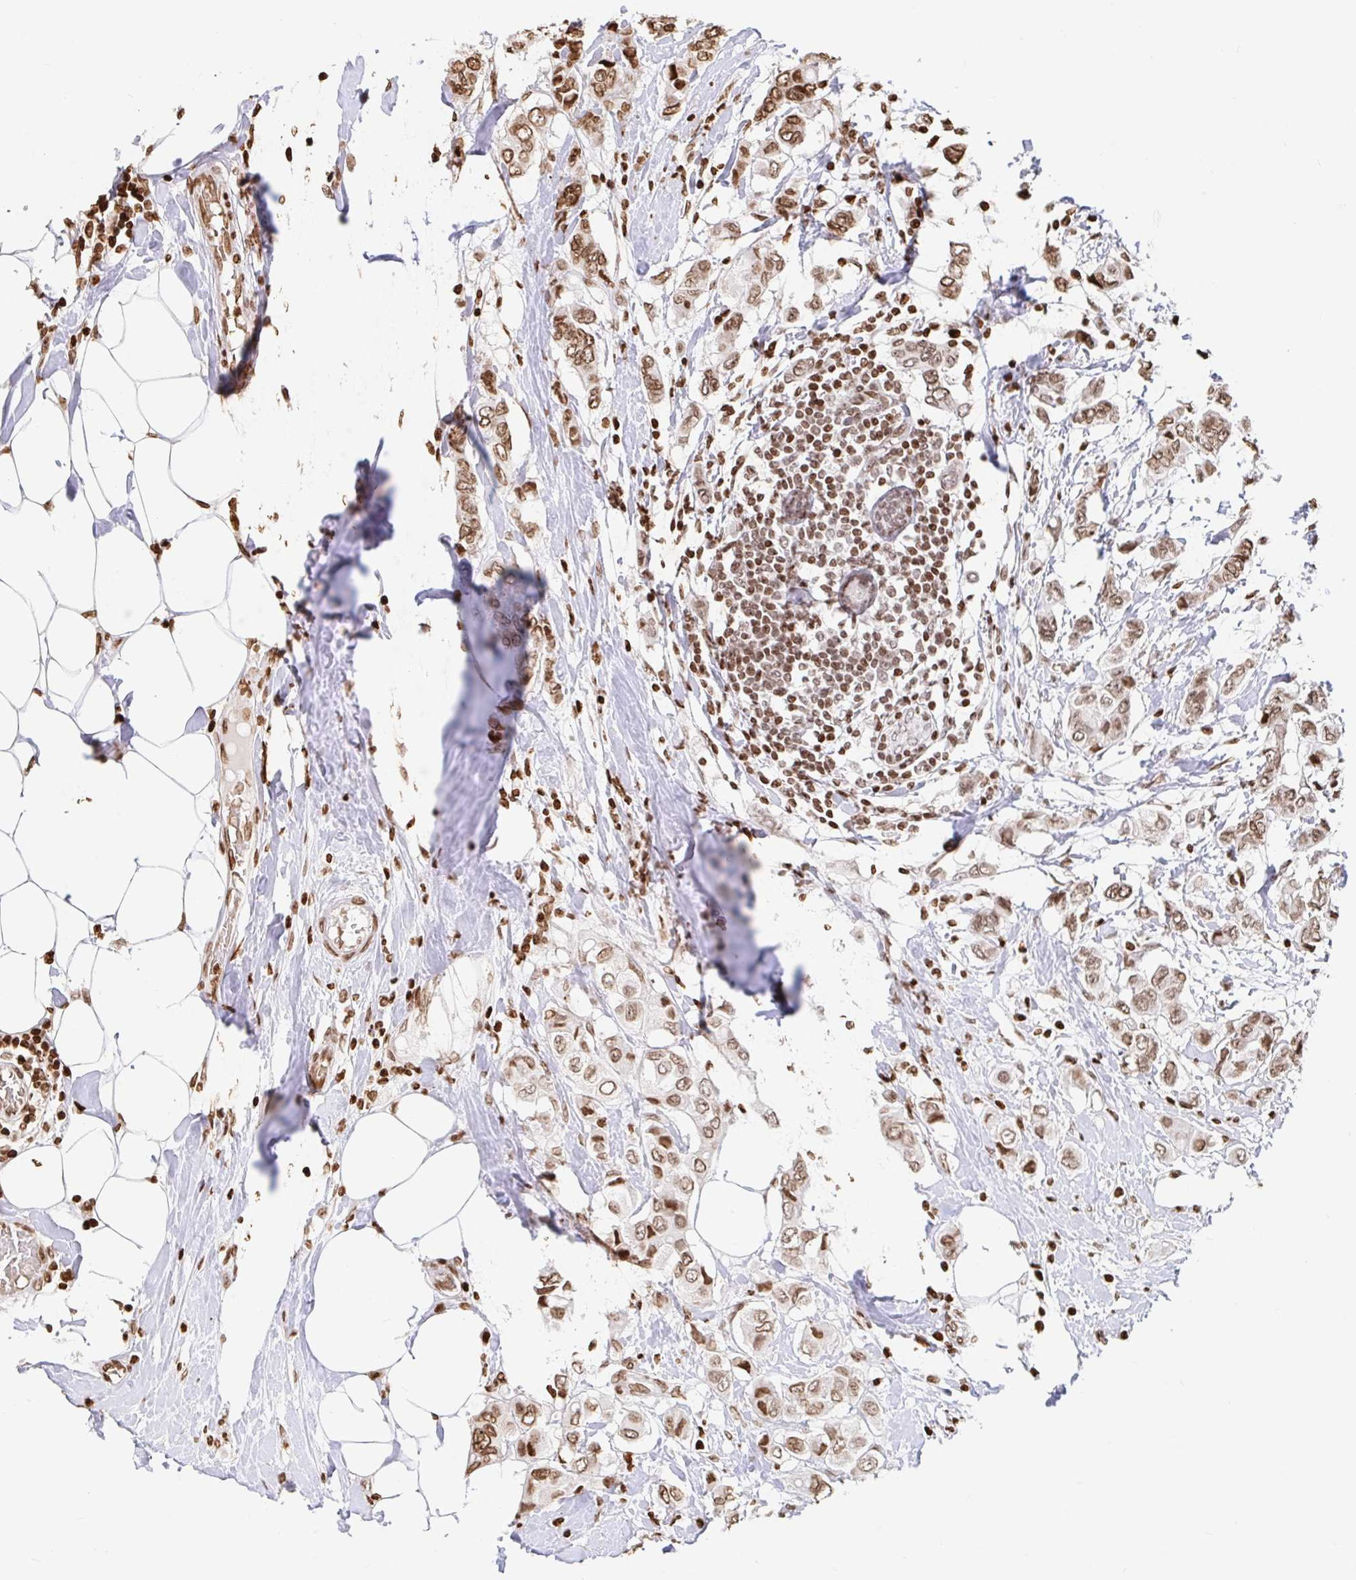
{"staining": {"intensity": "moderate", "quantity": ">75%", "location": "nuclear"}, "tissue": "breast cancer", "cell_type": "Tumor cells", "image_type": "cancer", "snomed": [{"axis": "morphology", "description": "Lobular carcinoma"}, {"axis": "topography", "description": "Breast"}], "caption": "This is an image of IHC staining of breast lobular carcinoma, which shows moderate positivity in the nuclear of tumor cells.", "gene": "H2BC5", "patient": {"sex": "female", "age": 51}}